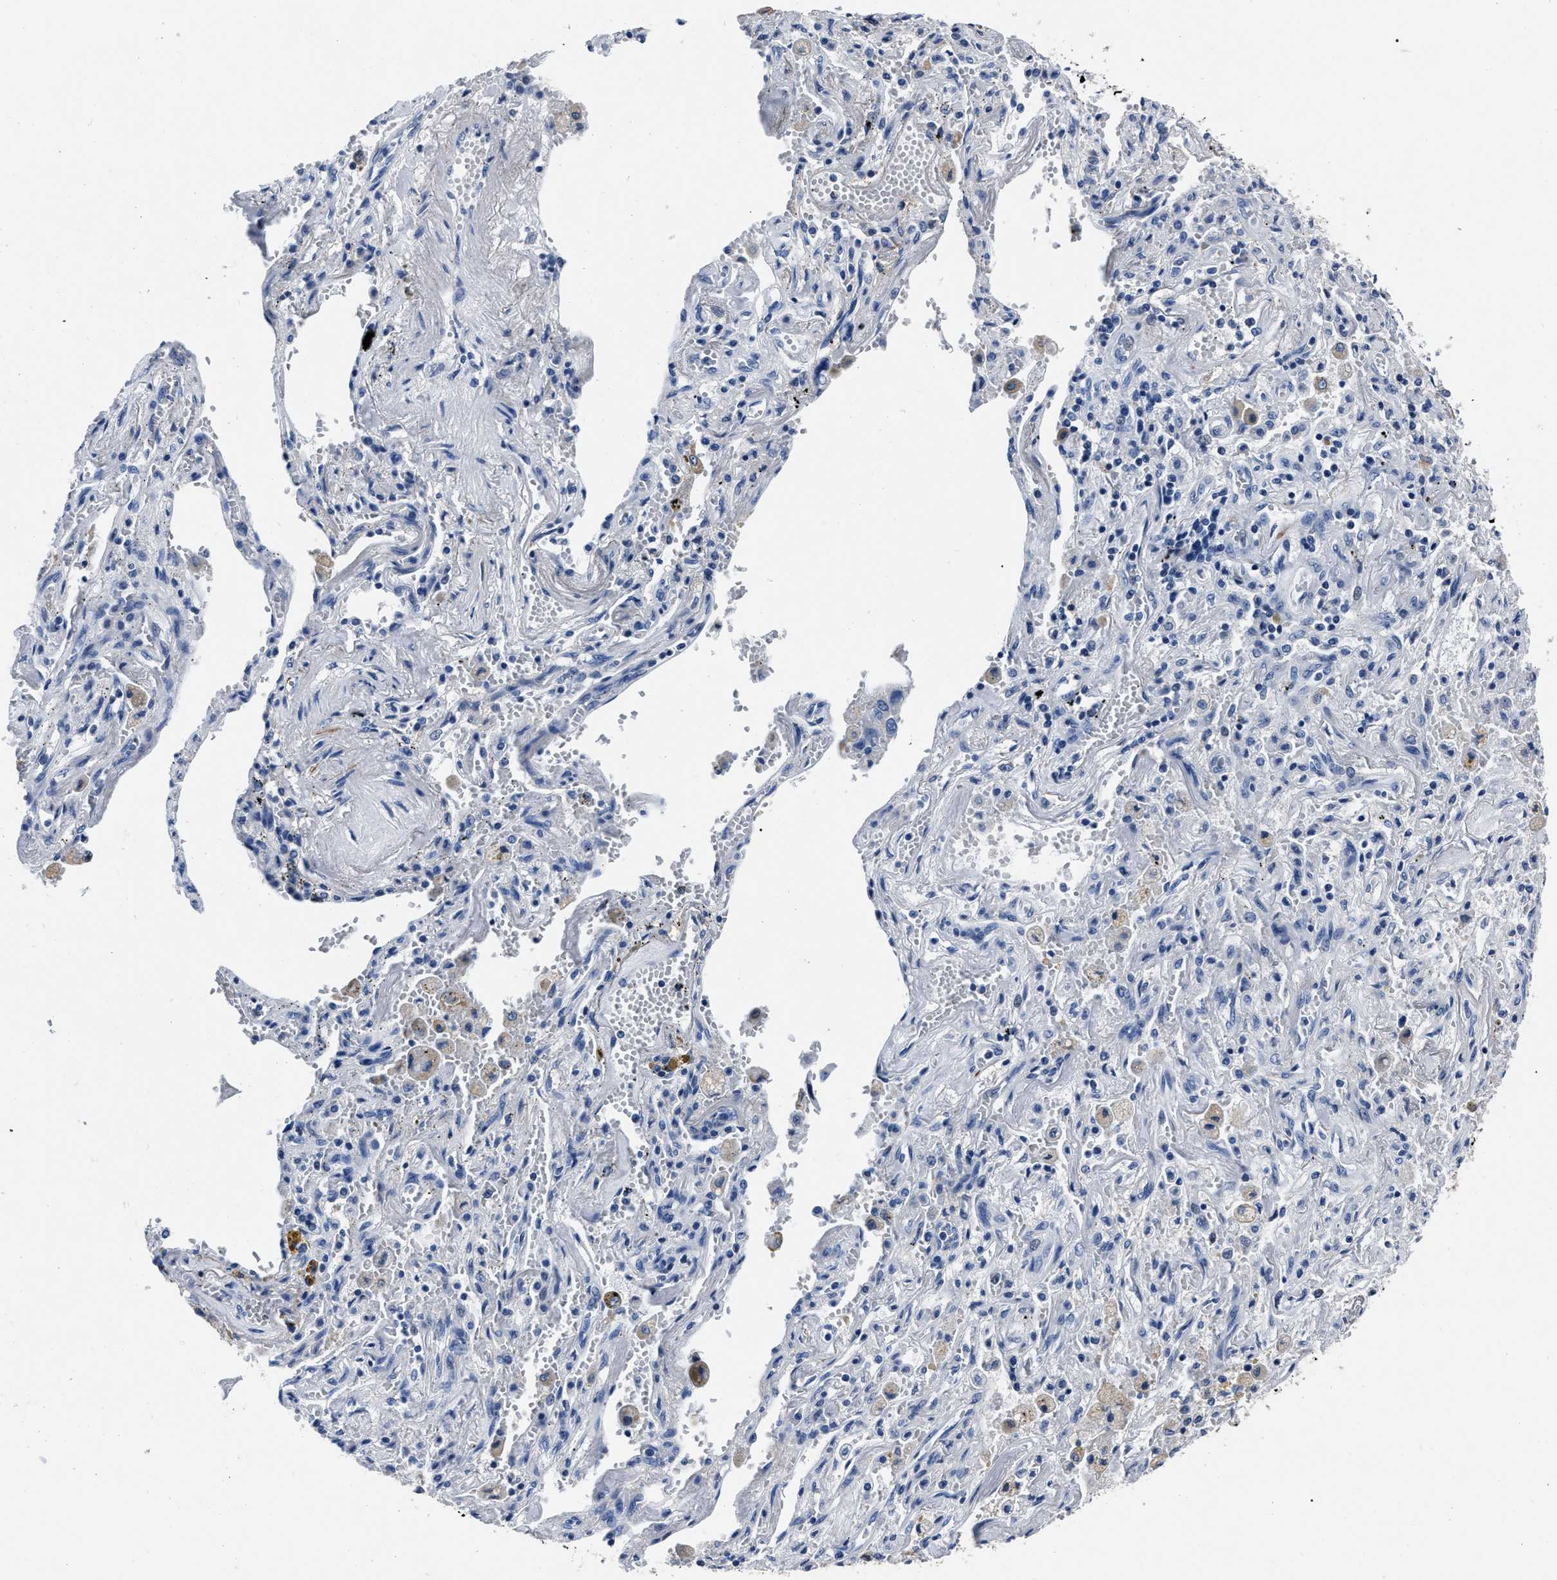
{"staining": {"intensity": "negative", "quantity": "none", "location": "none"}, "tissue": "lung cancer", "cell_type": "Tumor cells", "image_type": "cancer", "snomed": [{"axis": "morphology", "description": "Adenocarcinoma, NOS"}, {"axis": "topography", "description": "Lung"}], "caption": "An IHC histopathology image of adenocarcinoma (lung) is shown. There is no staining in tumor cells of adenocarcinoma (lung).", "gene": "MOV10L1", "patient": {"sex": "female", "age": 65}}